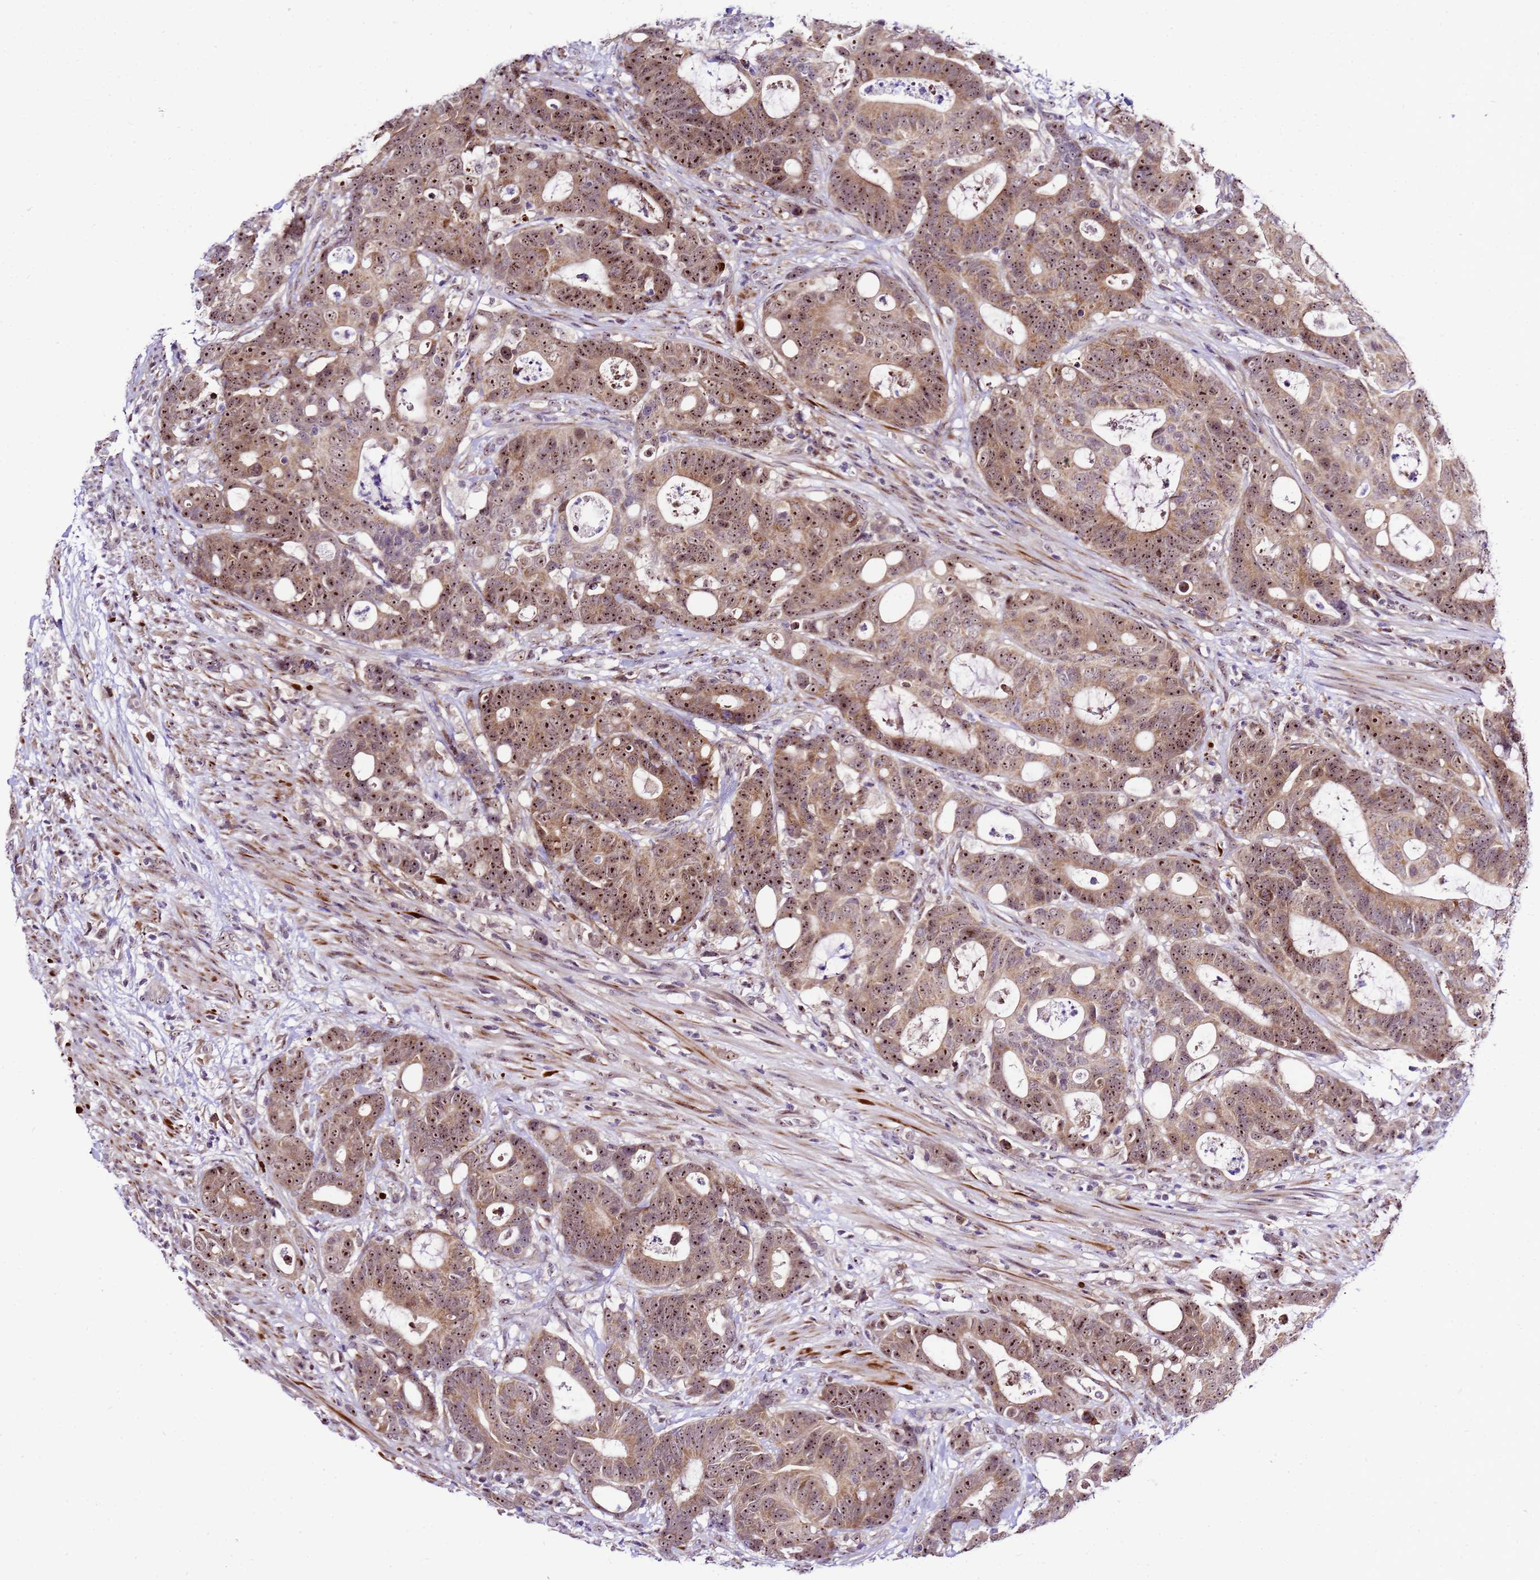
{"staining": {"intensity": "strong", "quantity": ">75%", "location": "nuclear"}, "tissue": "colorectal cancer", "cell_type": "Tumor cells", "image_type": "cancer", "snomed": [{"axis": "morphology", "description": "Adenocarcinoma, NOS"}, {"axis": "topography", "description": "Colon"}], "caption": "Human colorectal cancer stained for a protein (brown) shows strong nuclear positive positivity in about >75% of tumor cells.", "gene": "SLX4IP", "patient": {"sex": "female", "age": 82}}